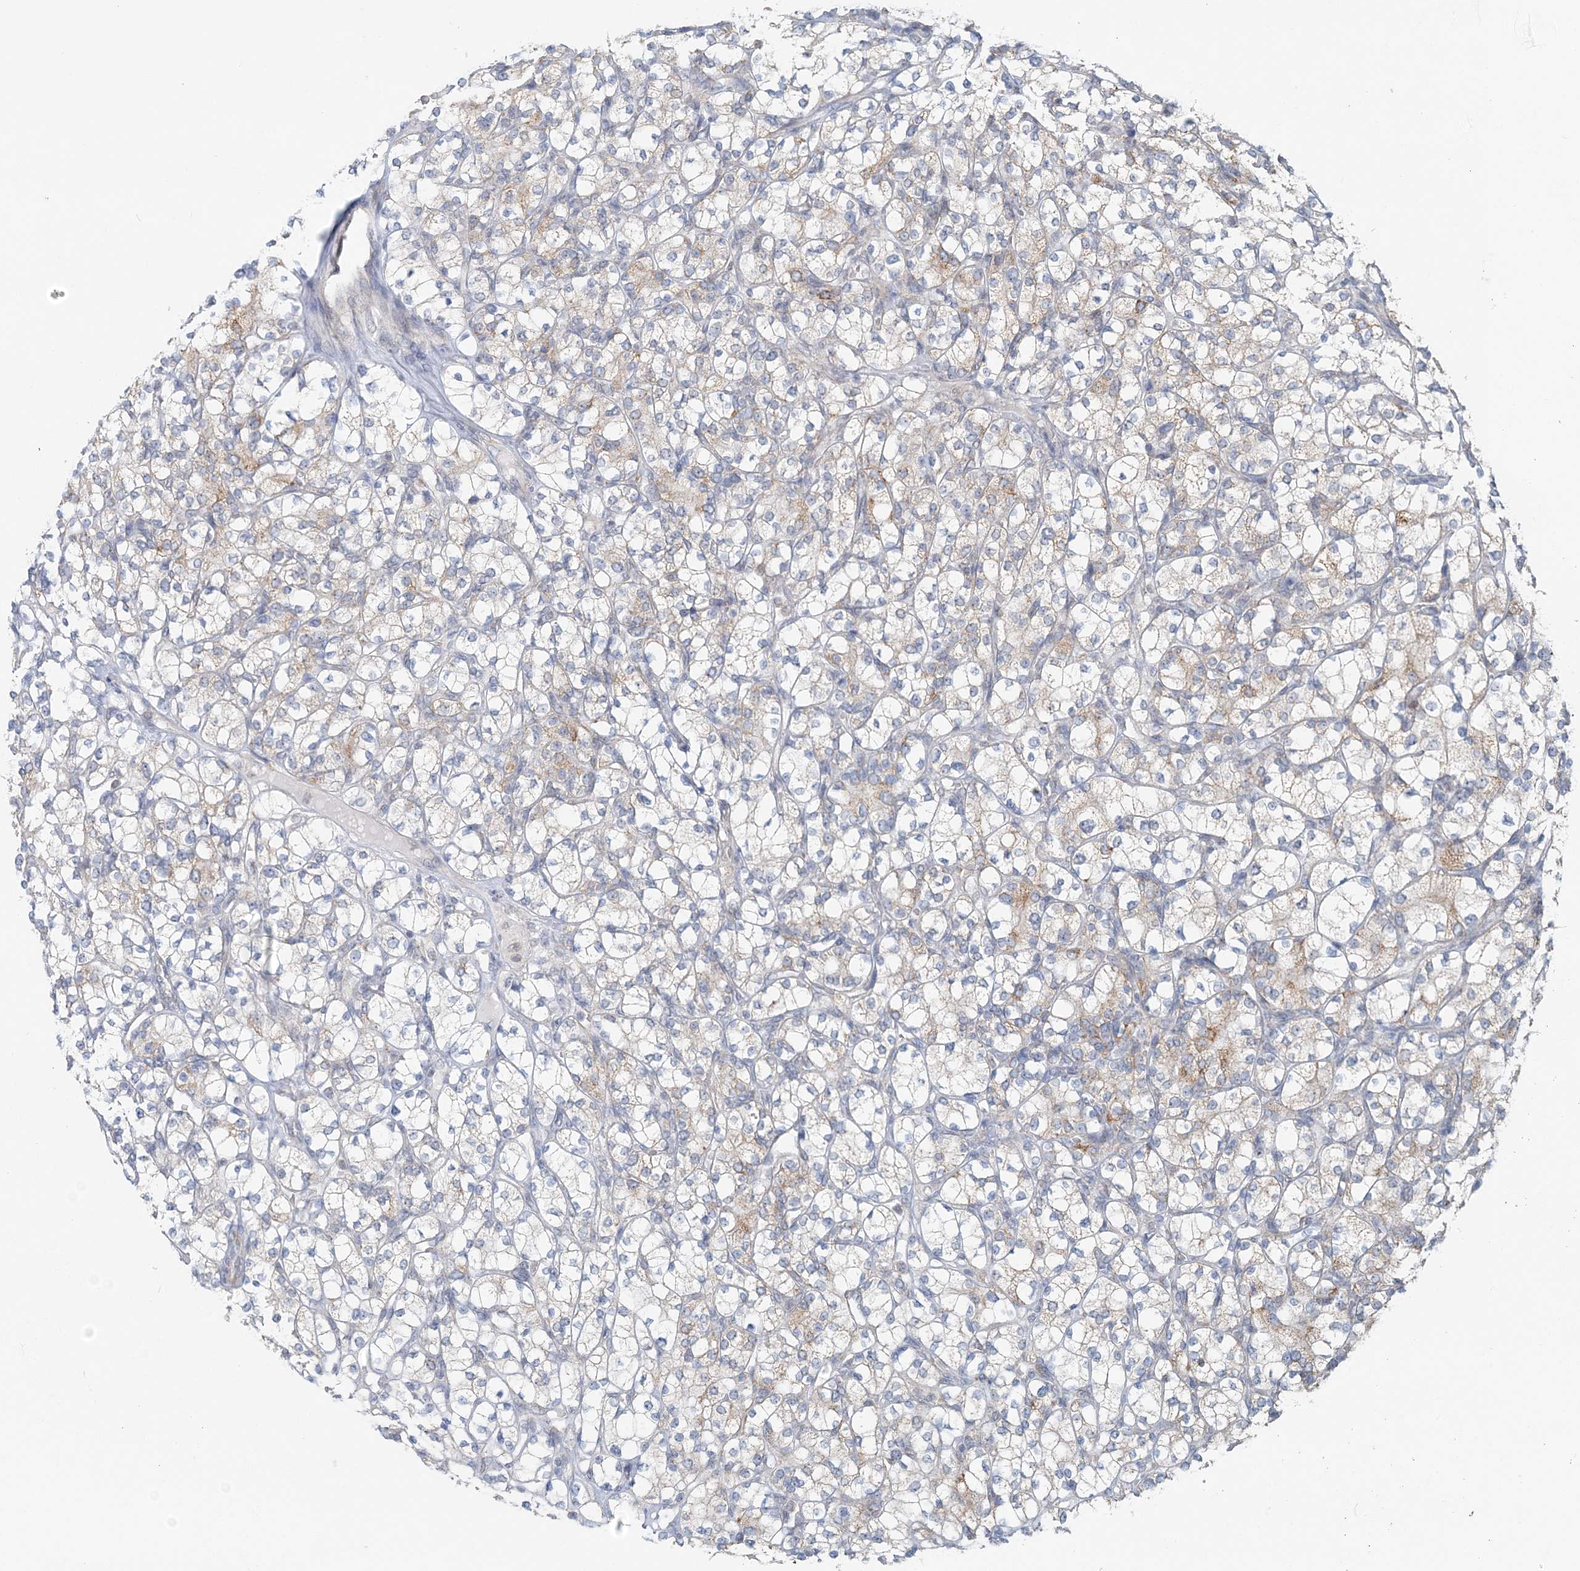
{"staining": {"intensity": "weak", "quantity": "<25%", "location": "cytoplasmic/membranous"}, "tissue": "renal cancer", "cell_type": "Tumor cells", "image_type": "cancer", "snomed": [{"axis": "morphology", "description": "Adenocarcinoma, NOS"}, {"axis": "topography", "description": "Kidney"}], "caption": "IHC photomicrograph of renal cancer stained for a protein (brown), which reveals no expression in tumor cells.", "gene": "RNF150", "patient": {"sex": "male", "age": 77}}